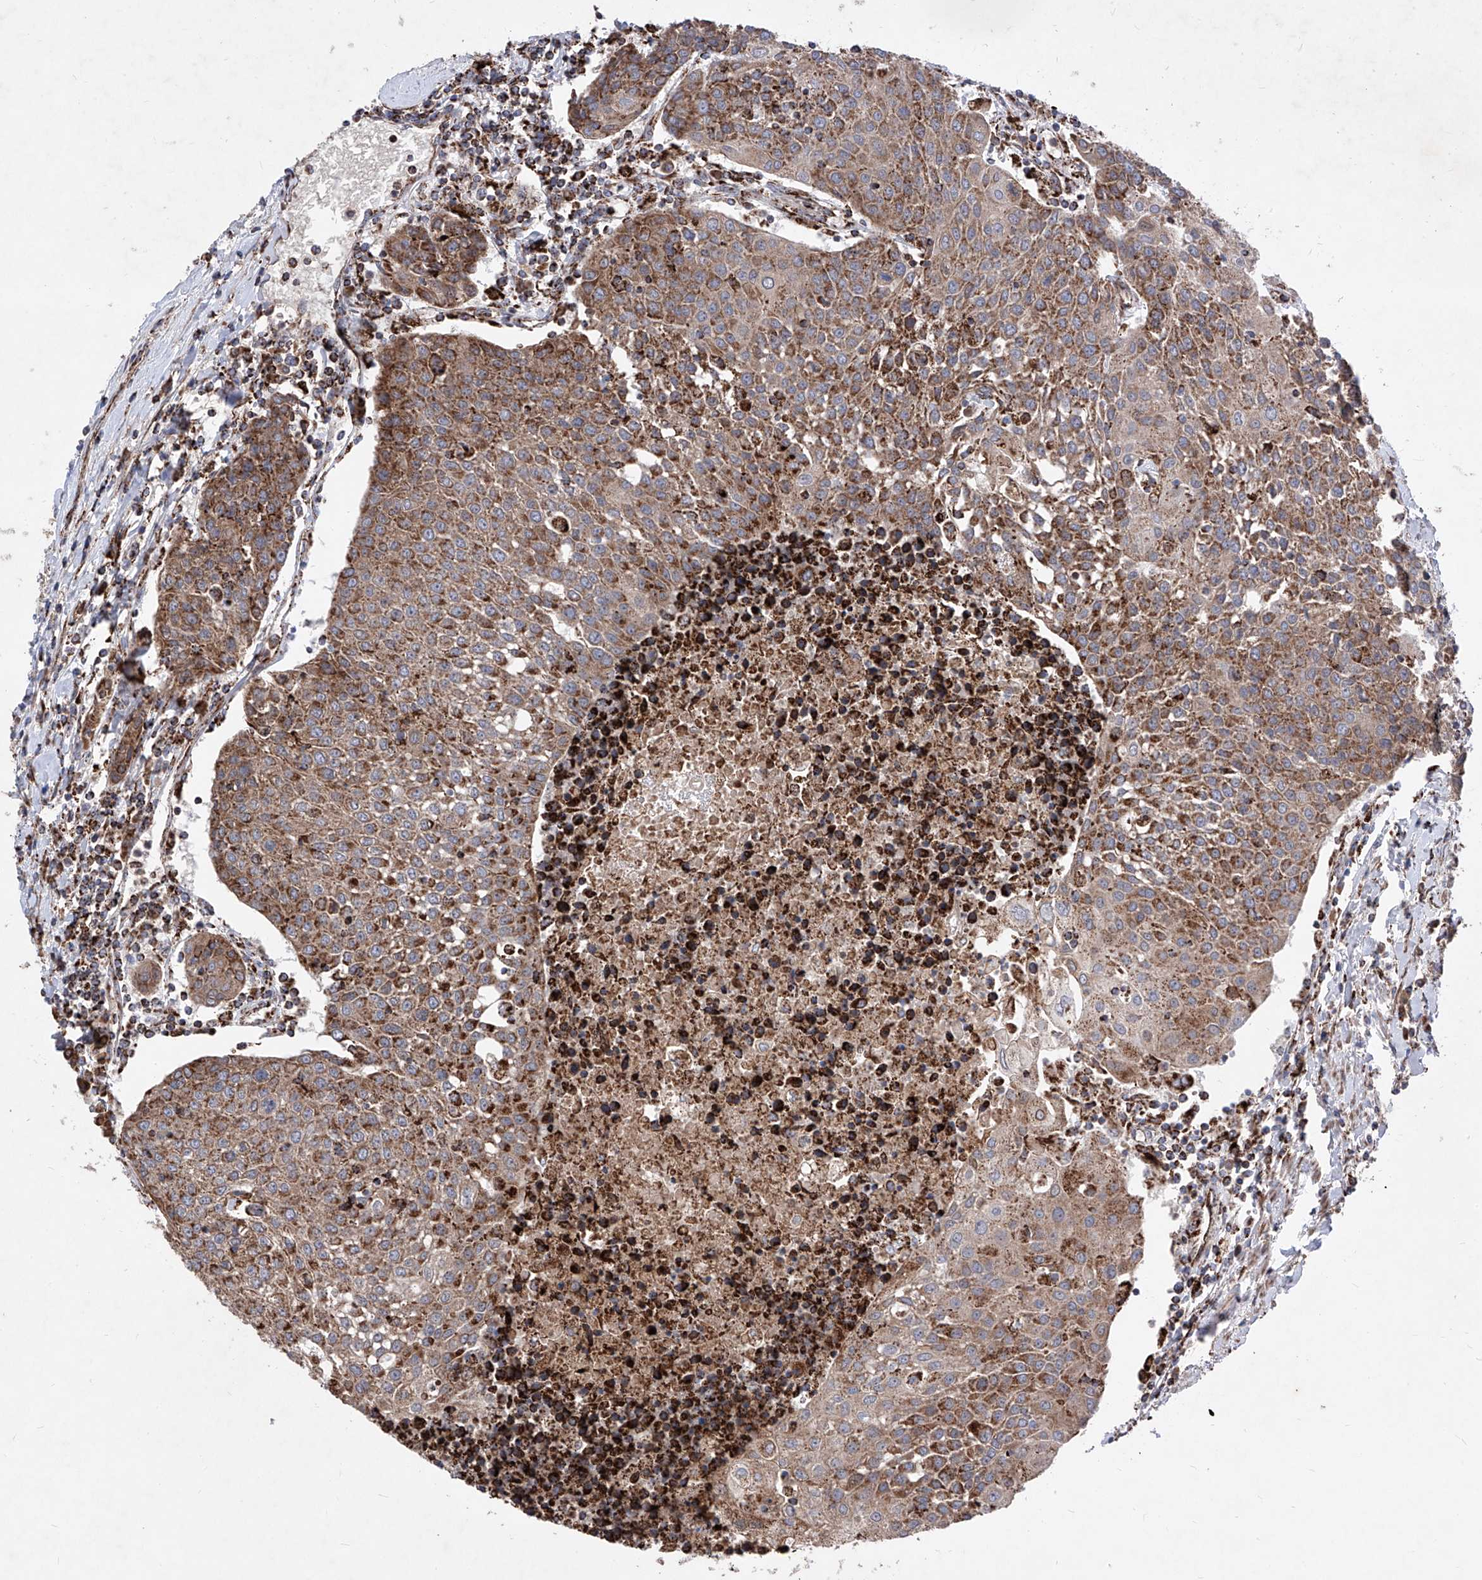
{"staining": {"intensity": "strong", "quantity": ">75%", "location": "cytoplasmic/membranous"}, "tissue": "urothelial cancer", "cell_type": "Tumor cells", "image_type": "cancer", "snomed": [{"axis": "morphology", "description": "Urothelial carcinoma, High grade"}, {"axis": "topography", "description": "Urinary bladder"}], "caption": "This micrograph demonstrates immunohistochemistry (IHC) staining of urothelial carcinoma (high-grade), with high strong cytoplasmic/membranous positivity in approximately >75% of tumor cells.", "gene": "SEMA6A", "patient": {"sex": "female", "age": 85}}